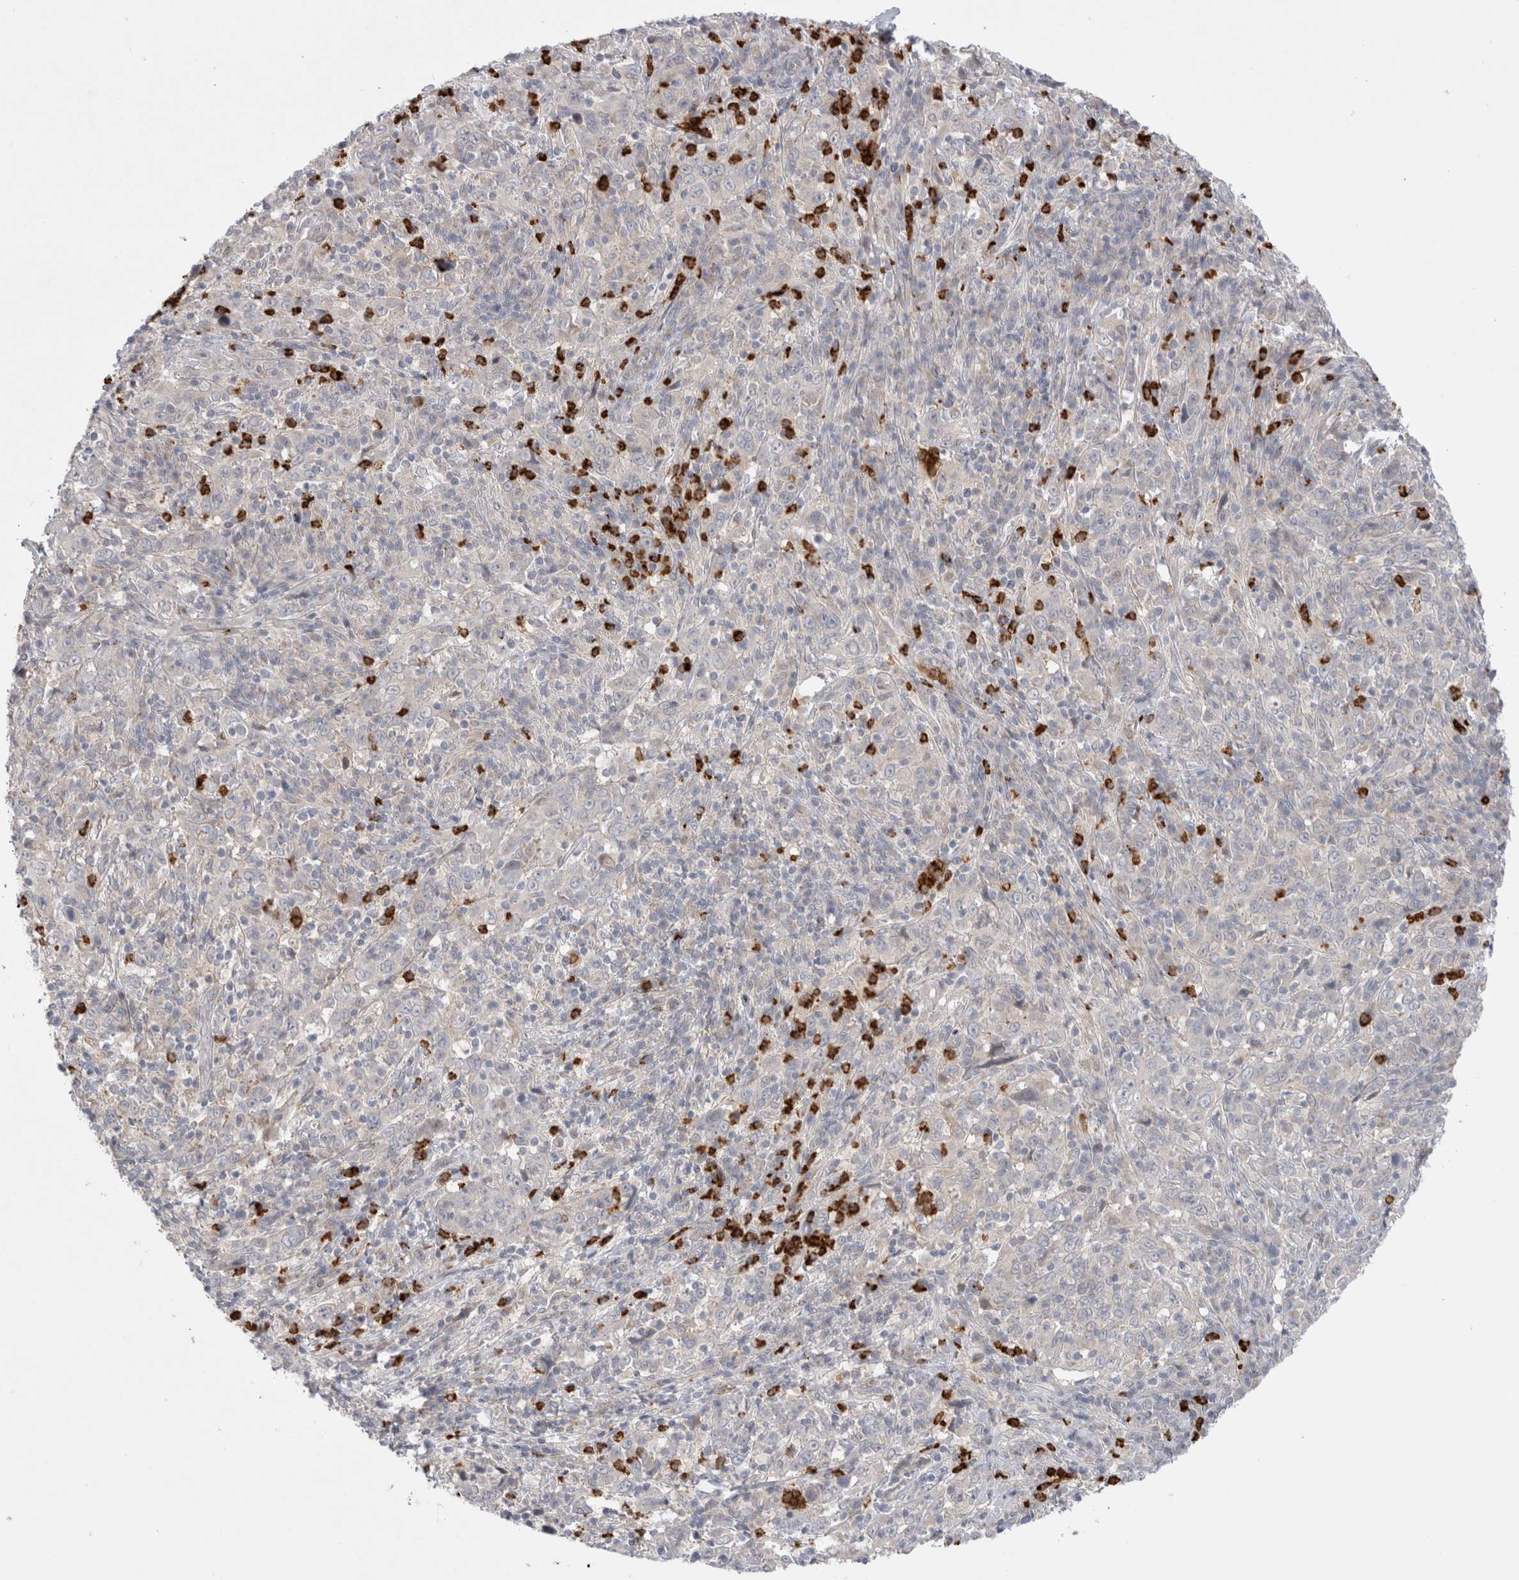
{"staining": {"intensity": "negative", "quantity": "none", "location": "none"}, "tissue": "cervical cancer", "cell_type": "Tumor cells", "image_type": "cancer", "snomed": [{"axis": "morphology", "description": "Squamous cell carcinoma, NOS"}, {"axis": "topography", "description": "Cervix"}], "caption": "Tumor cells show no significant protein expression in cervical cancer (squamous cell carcinoma).", "gene": "GSDMB", "patient": {"sex": "female", "age": 46}}